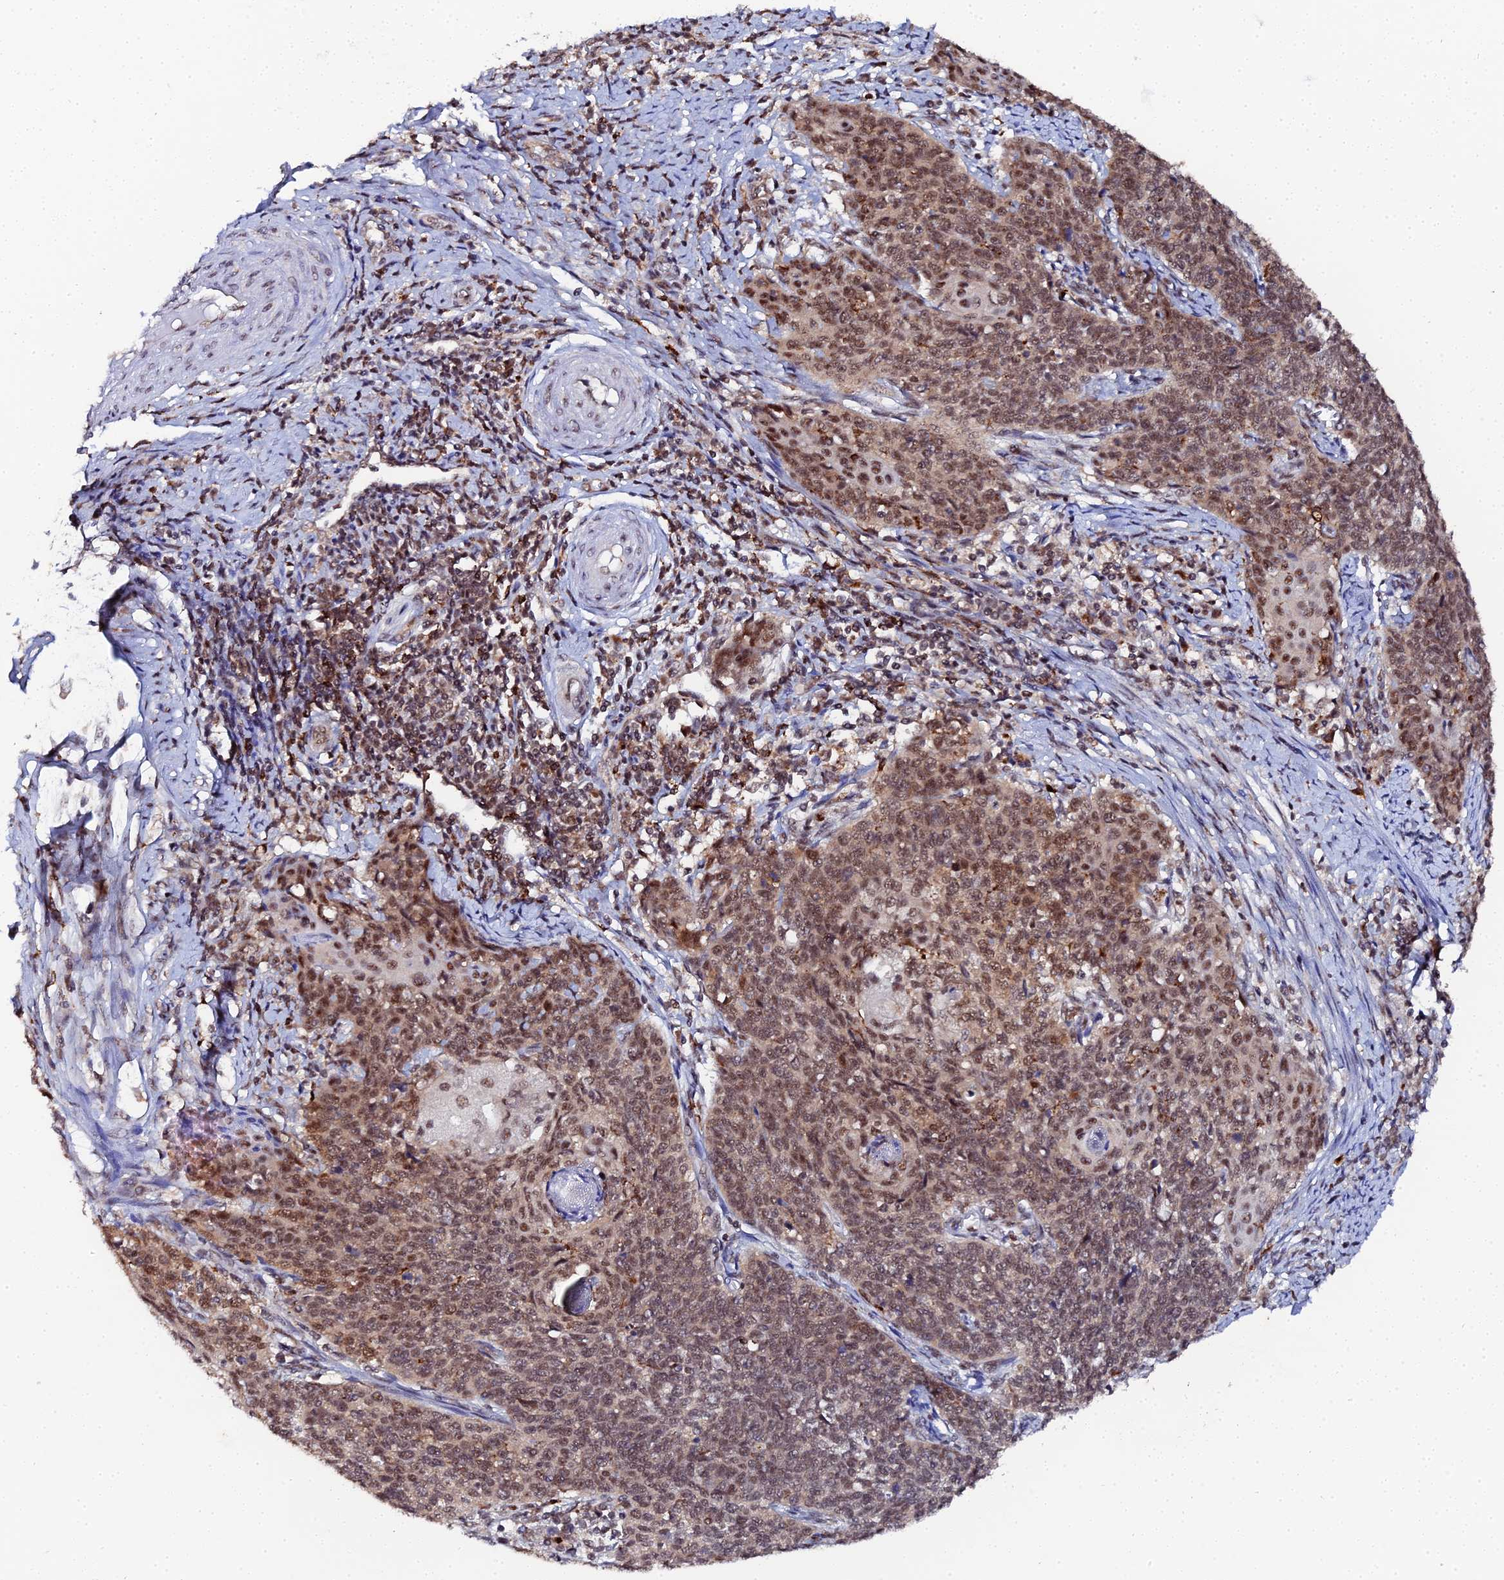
{"staining": {"intensity": "moderate", "quantity": ">75%", "location": "nuclear"}, "tissue": "cervical cancer", "cell_type": "Tumor cells", "image_type": "cancer", "snomed": [{"axis": "morphology", "description": "Squamous cell carcinoma, NOS"}, {"axis": "topography", "description": "Cervix"}], "caption": "High-power microscopy captured an IHC micrograph of cervical squamous cell carcinoma, revealing moderate nuclear expression in approximately >75% of tumor cells.", "gene": "MAGOHB", "patient": {"sex": "female", "age": 39}}